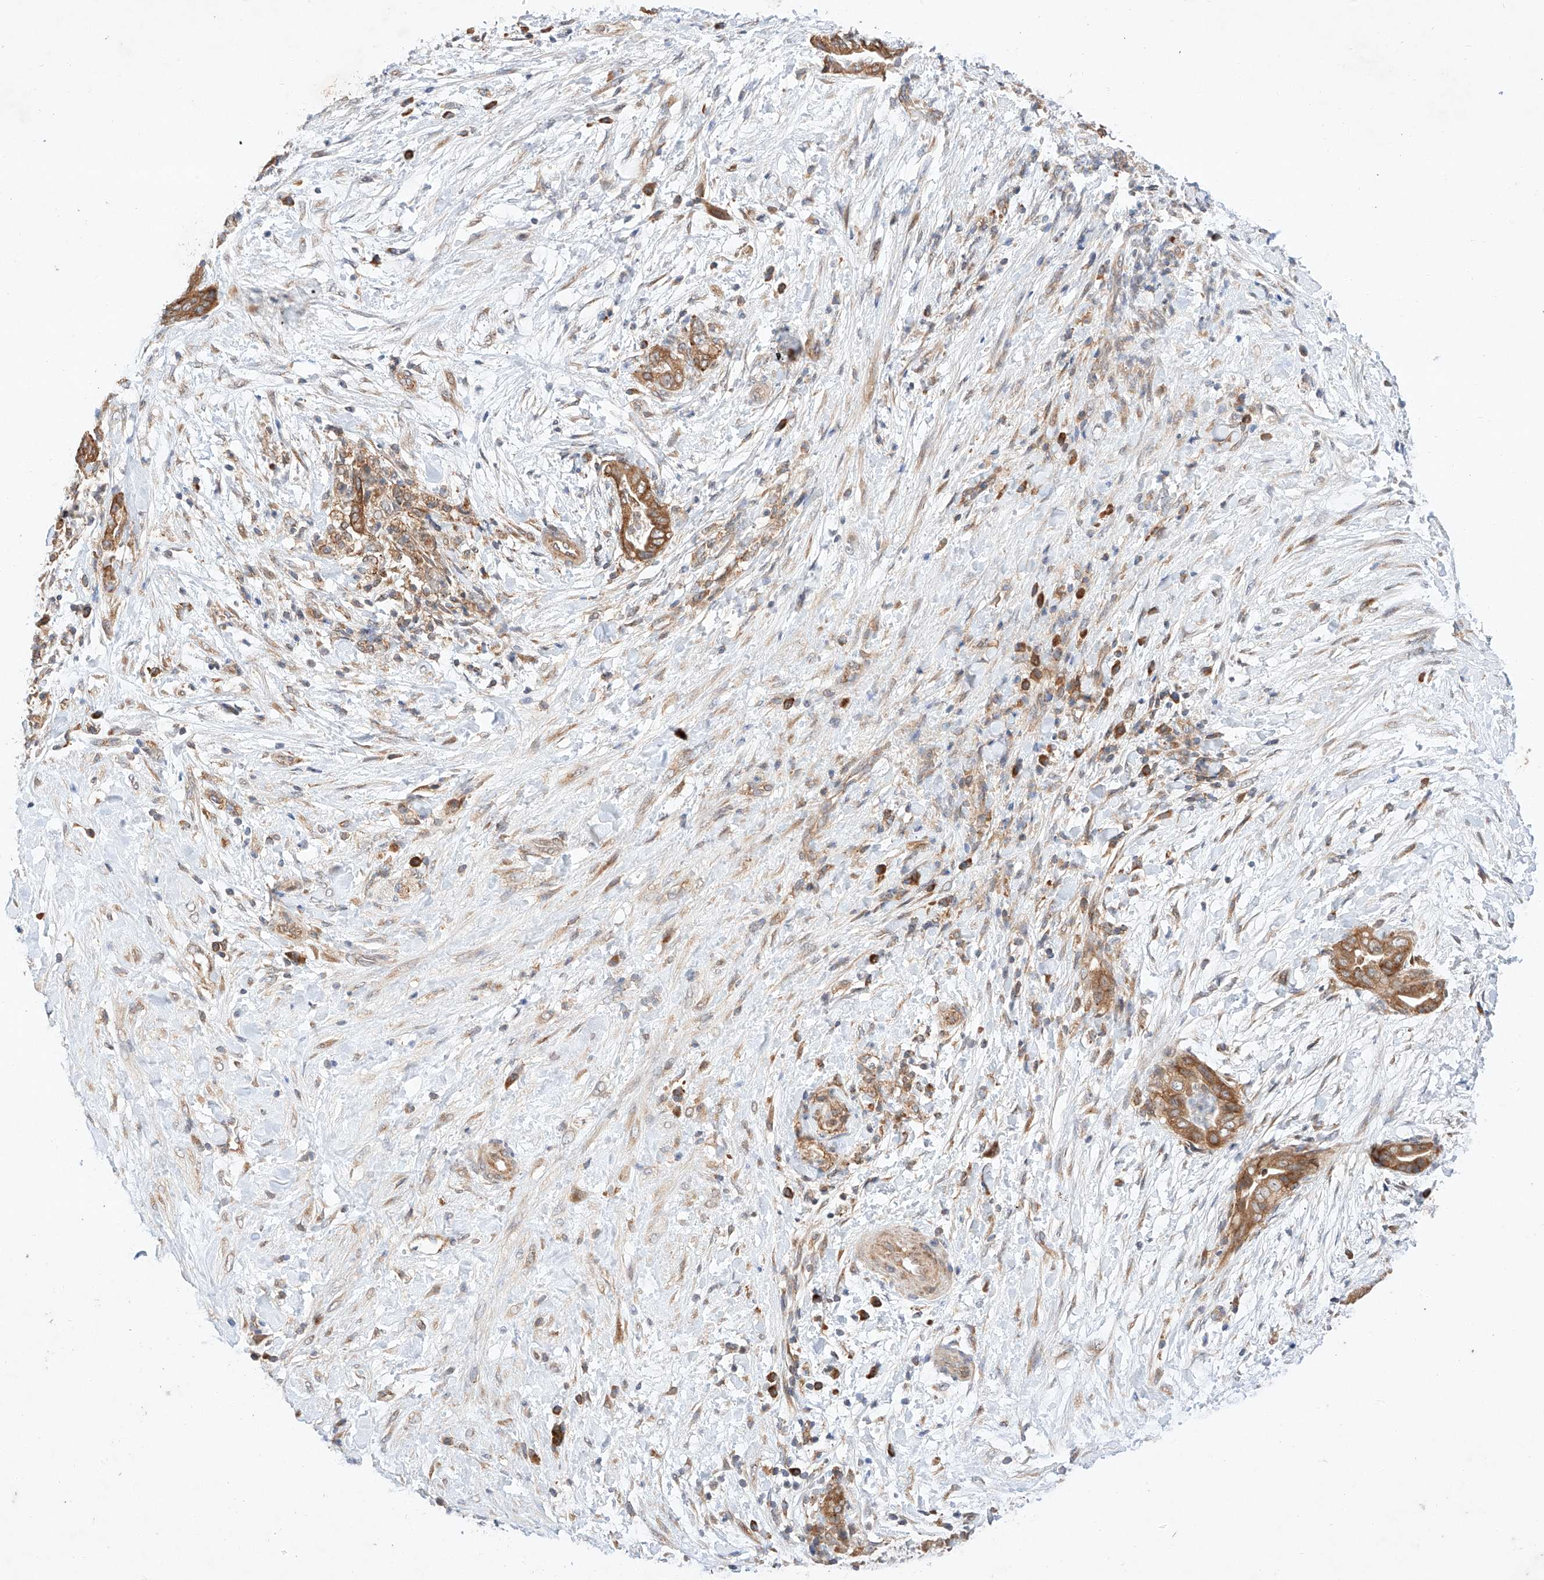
{"staining": {"intensity": "moderate", "quantity": ">75%", "location": "cytoplasmic/membranous"}, "tissue": "pancreatic cancer", "cell_type": "Tumor cells", "image_type": "cancer", "snomed": [{"axis": "morphology", "description": "Adenocarcinoma, NOS"}, {"axis": "topography", "description": "Pancreas"}], "caption": "Protein analysis of adenocarcinoma (pancreatic) tissue demonstrates moderate cytoplasmic/membranous expression in about >75% of tumor cells.", "gene": "C6orf118", "patient": {"sex": "male", "age": 75}}